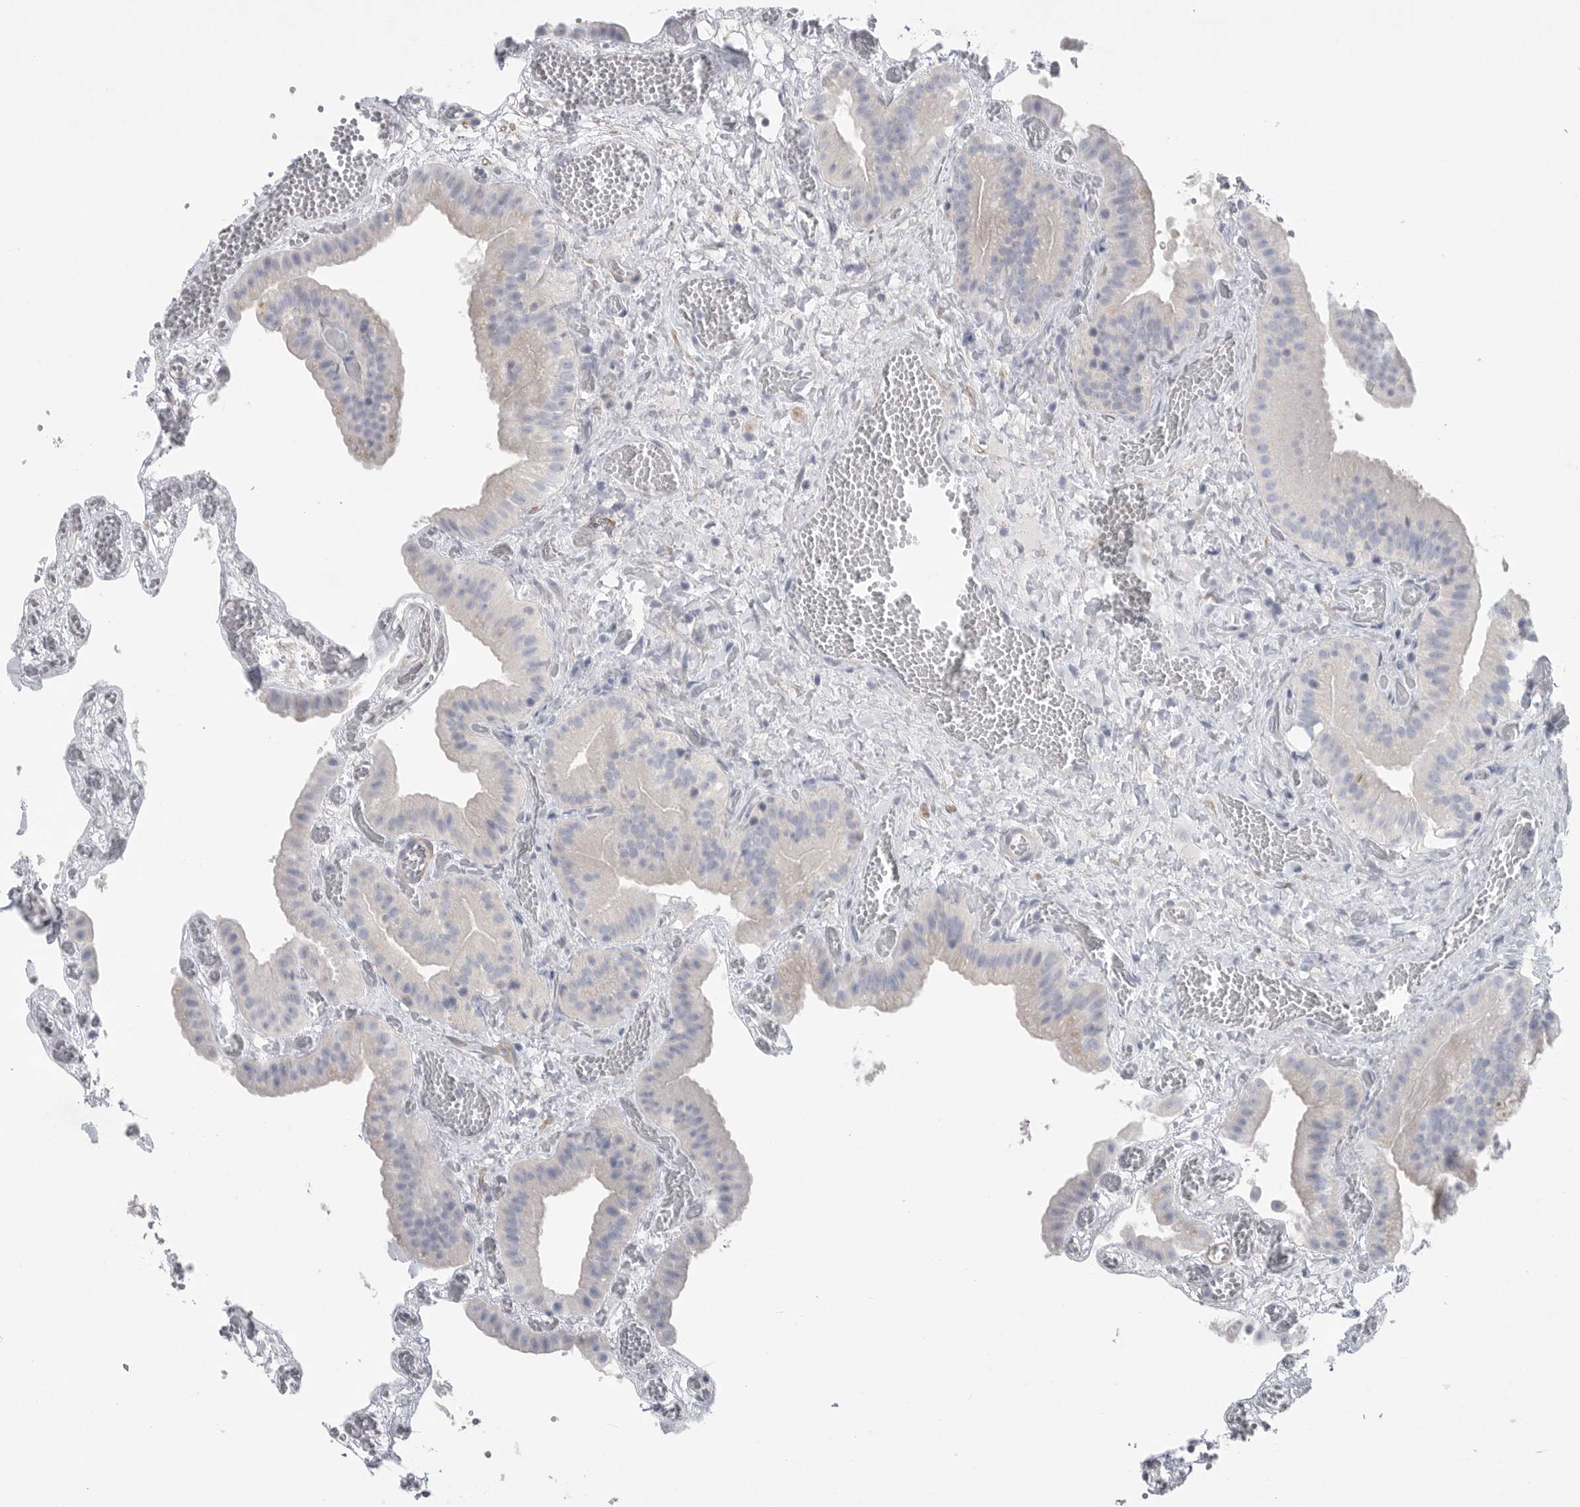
{"staining": {"intensity": "moderate", "quantity": "<25%", "location": "cytoplasmic/membranous"}, "tissue": "gallbladder", "cell_type": "Glandular cells", "image_type": "normal", "snomed": [{"axis": "morphology", "description": "Normal tissue, NOS"}, {"axis": "topography", "description": "Gallbladder"}], "caption": "Immunohistochemical staining of benign human gallbladder shows low levels of moderate cytoplasmic/membranous expression in approximately <25% of glandular cells.", "gene": "CAMK2B", "patient": {"sex": "female", "age": 64}}